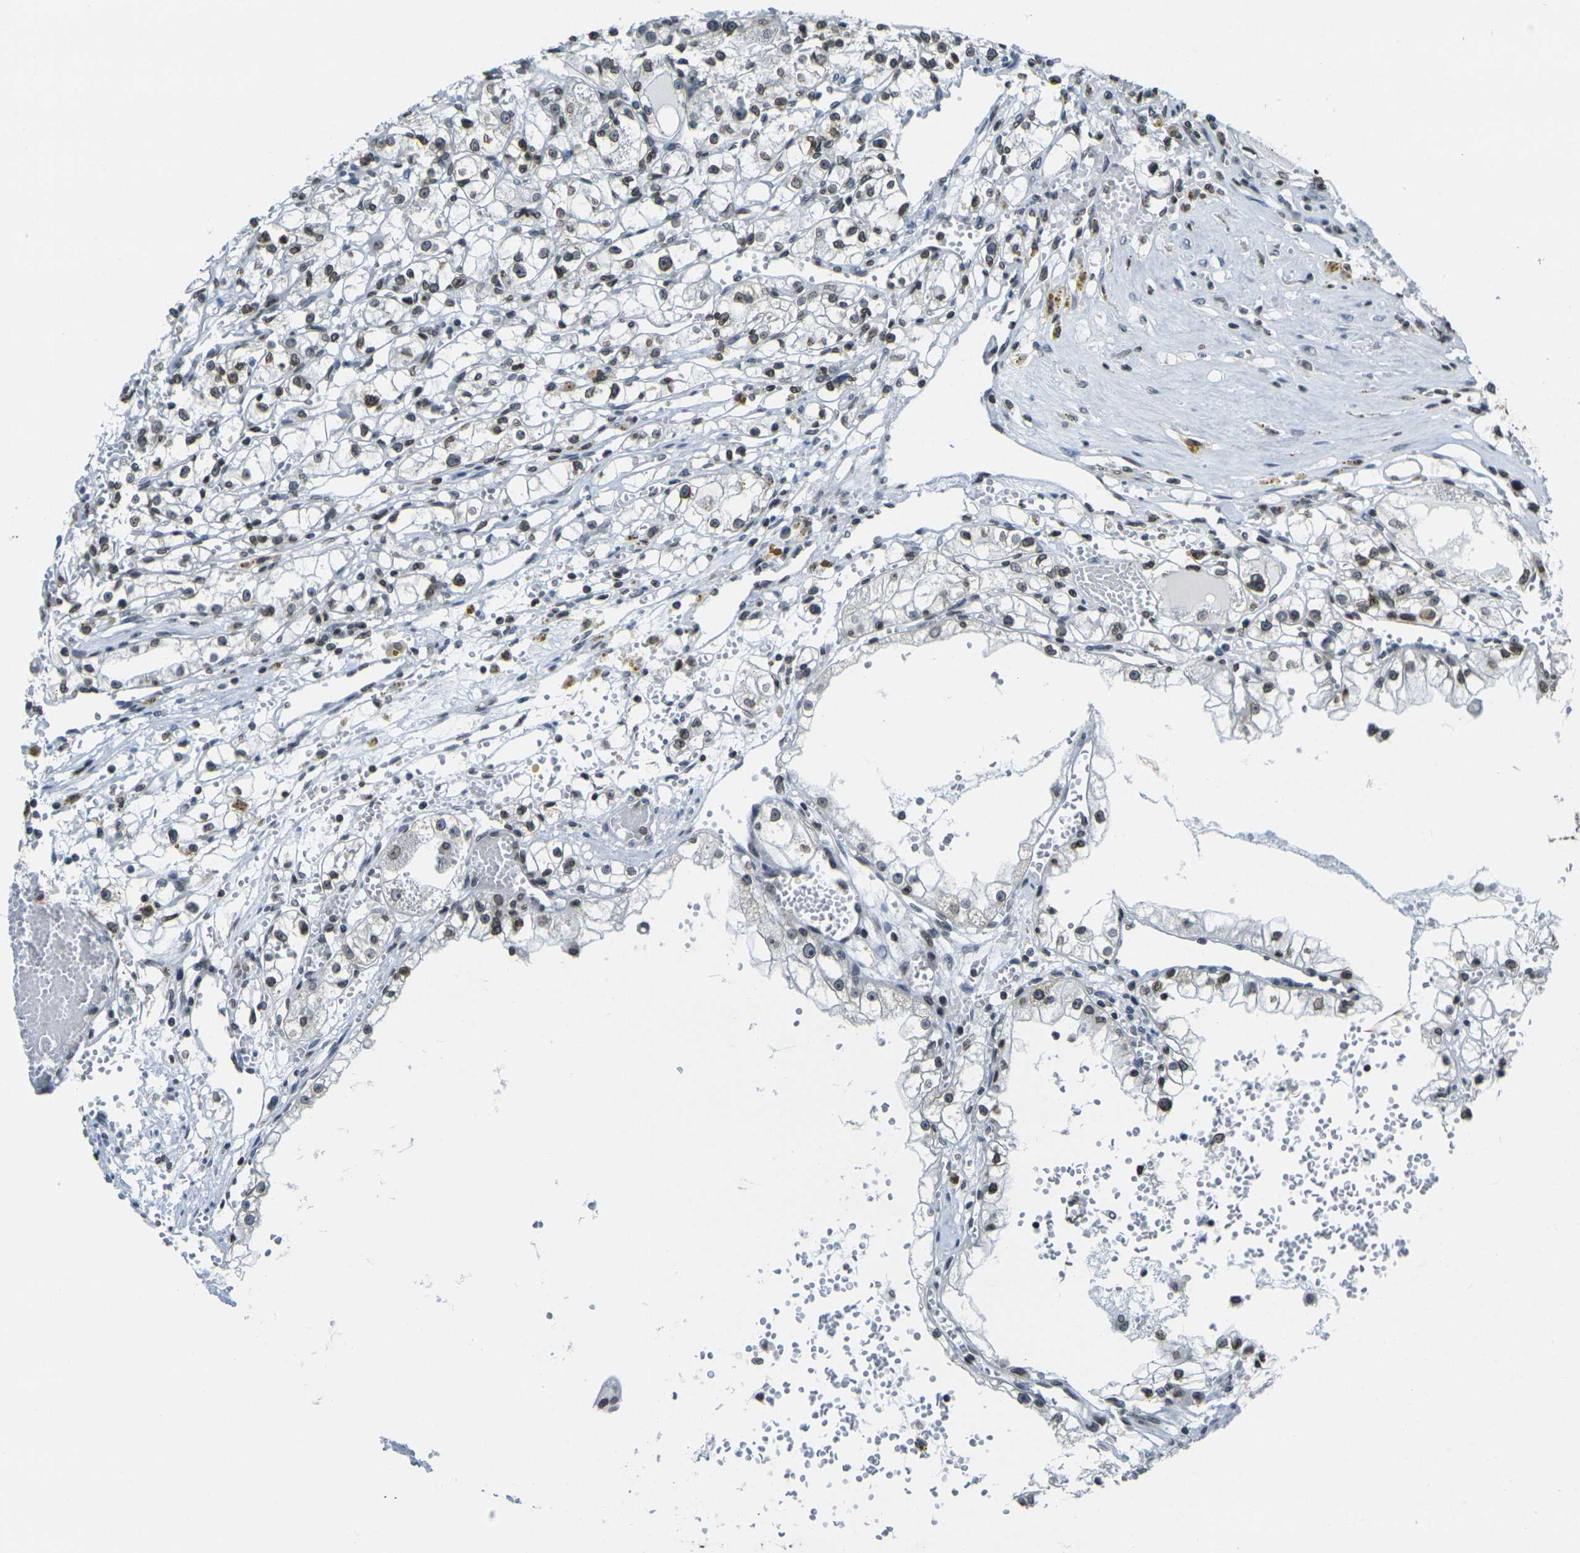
{"staining": {"intensity": "weak", "quantity": ">75%", "location": "cytoplasmic/membranous,nuclear"}, "tissue": "renal cancer", "cell_type": "Tumor cells", "image_type": "cancer", "snomed": [{"axis": "morphology", "description": "Adenocarcinoma, NOS"}, {"axis": "topography", "description": "Kidney"}], "caption": "Immunohistochemical staining of human adenocarcinoma (renal) exhibits low levels of weak cytoplasmic/membranous and nuclear protein staining in approximately >75% of tumor cells. (Brightfield microscopy of DAB IHC at high magnification).", "gene": "BRDT", "patient": {"sex": "male", "age": 56}}